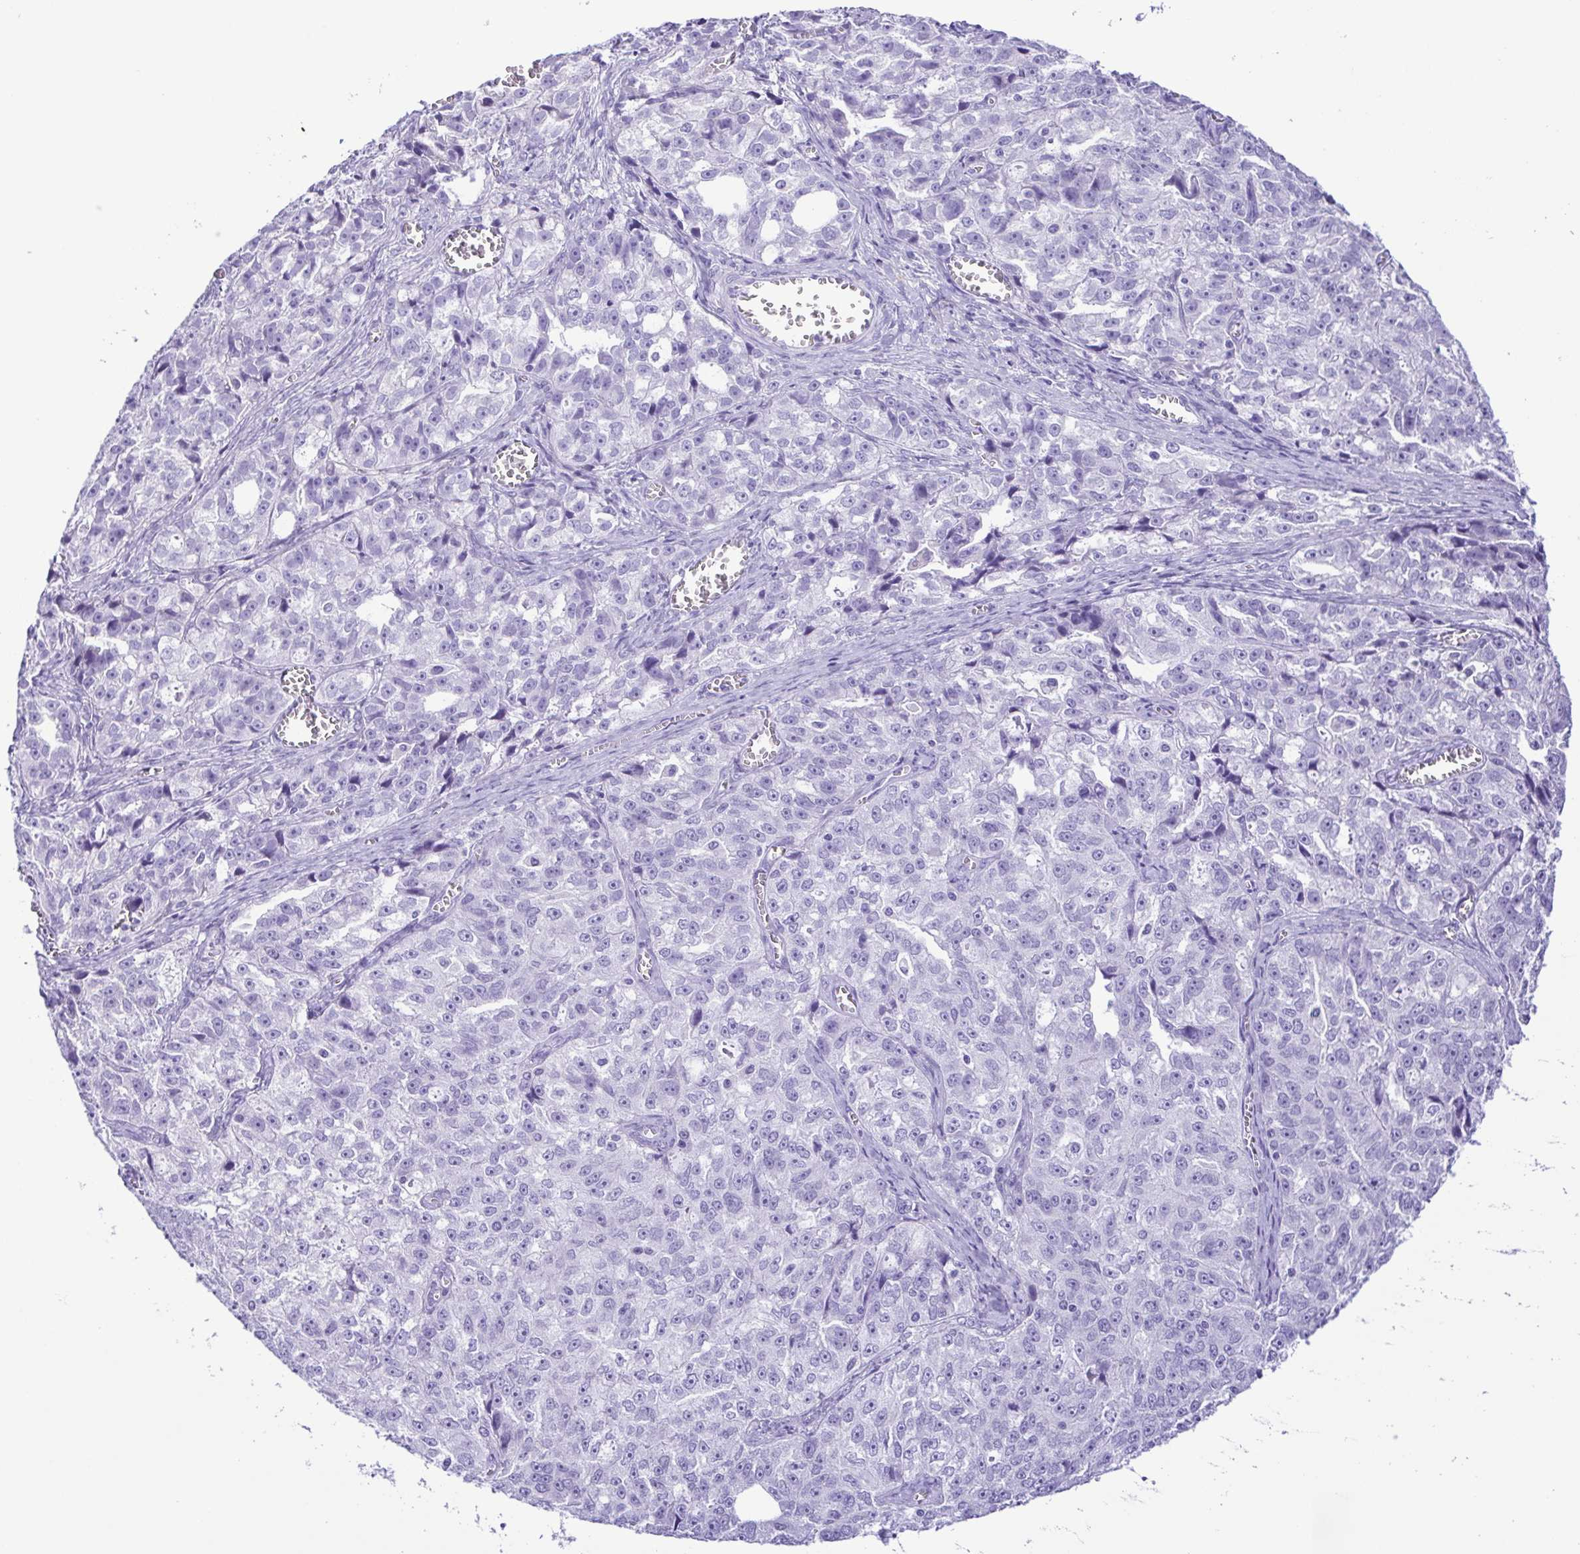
{"staining": {"intensity": "negative", "quantity": "none", "location": "none"}, "tissue": "ovarian cancer", "cell_type": "Tumor cells", "image_type": "cancer", "snomed": [{"axis": "morphology", "description": "Cystadenocarcinoma, serous, NOS"}, {"axis": "topography", "description": "Ovary"}], "caption": "DAB (3,3'-diaminobenzidine) immunohistochemical staining of ovarian cancer (serous cystadenocarcinoma) exhibits no significant positivity in tumor cells. (Stains: DAB IHC with hematoxylin counter stain, Microscopy: brightfield microscopy at high magnification).", "gene": "PAK3", "patient": {"sex": "female", "age": 51}}